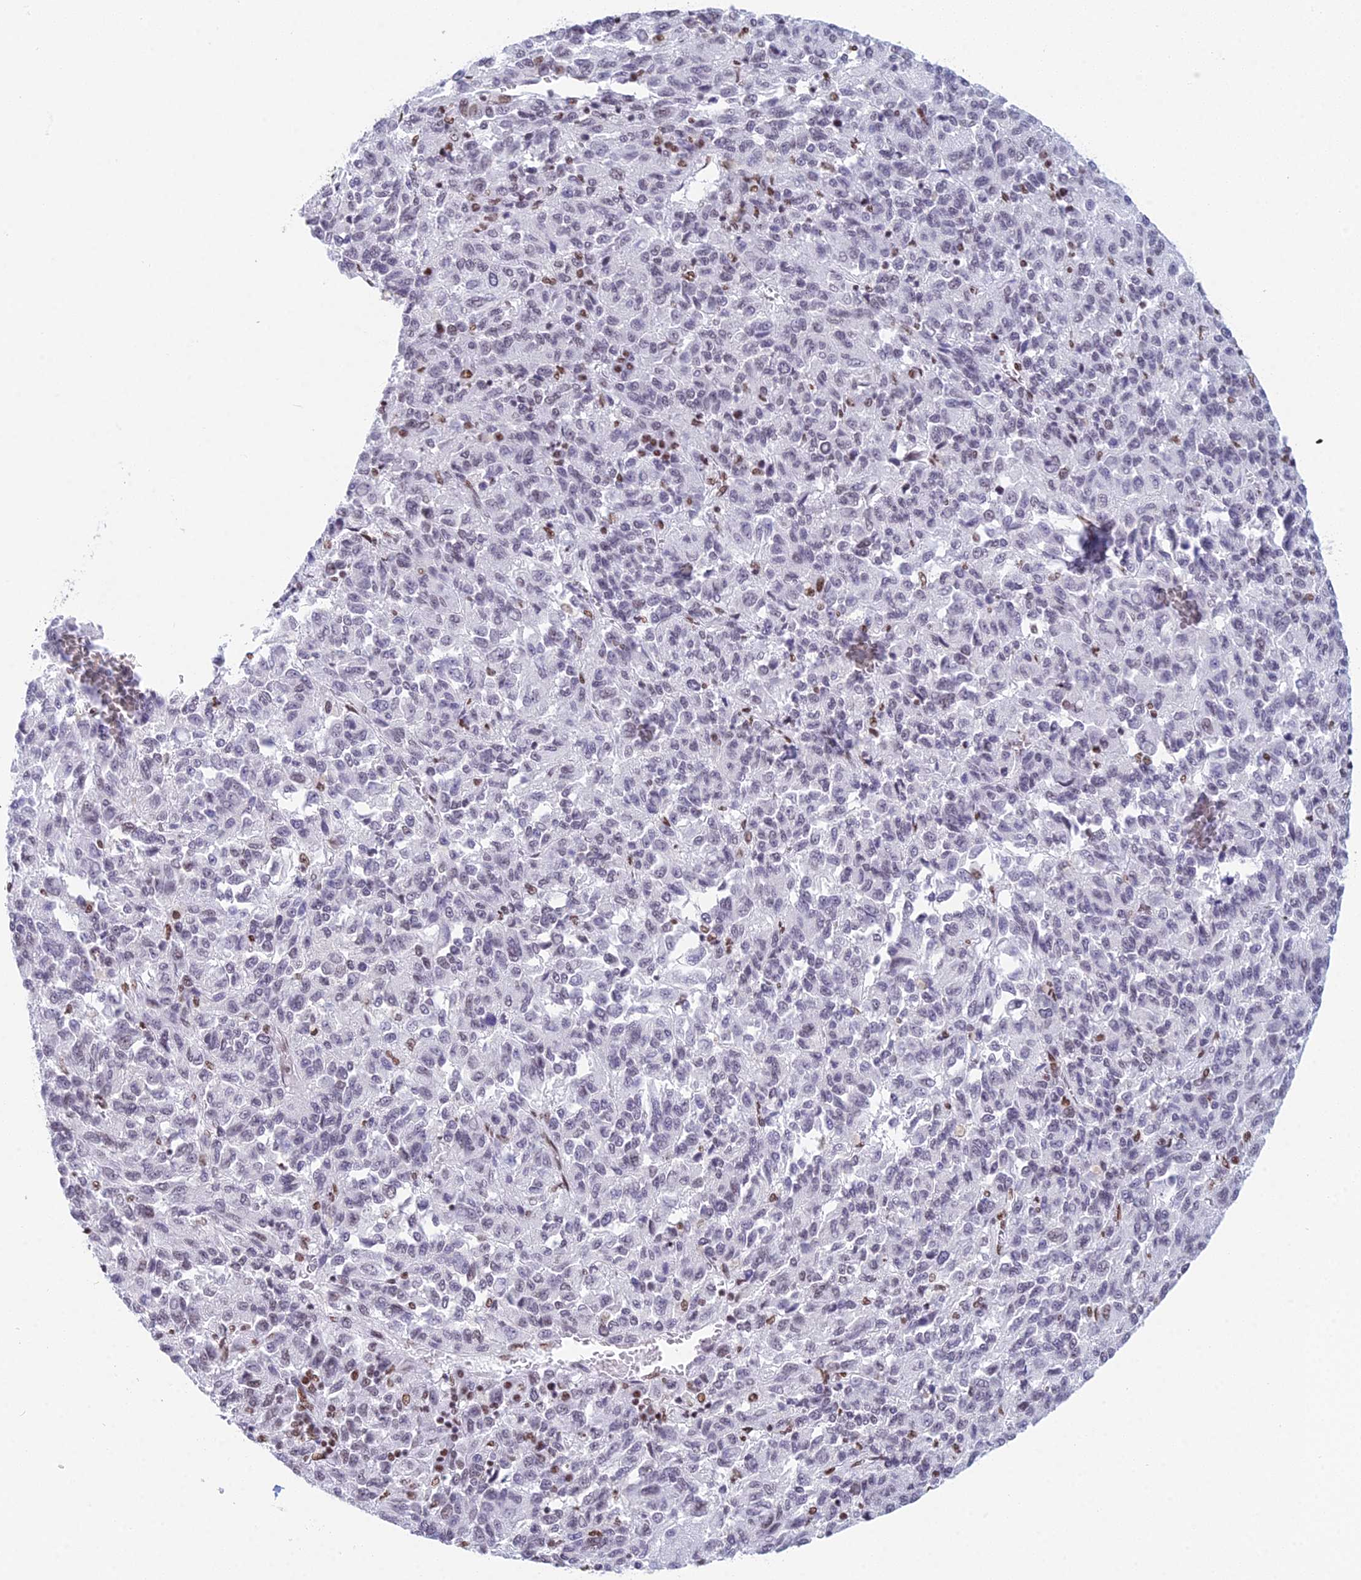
{"staining": {"intensity": "negative", "quantity": "none", "location": "none"}, "tissue": "melanoma", "cell_type": "Tumor cells", "image_type": "cancer", "snomed": [{"axis": "morphology", "description": "Malignant melanoma, Metastatic site"}, {"axis": "topography", "description": "Lung"}], "caption": "High magnification brightfield microscopy of melanoma stained with DAB (3,3'-diaminobenzidine) (brown) and counterstained with hematoxylin (blue): tumor cells show no significant staining.", "gene": "CDC26", "patient": {"sex": "male", "age": 64}}